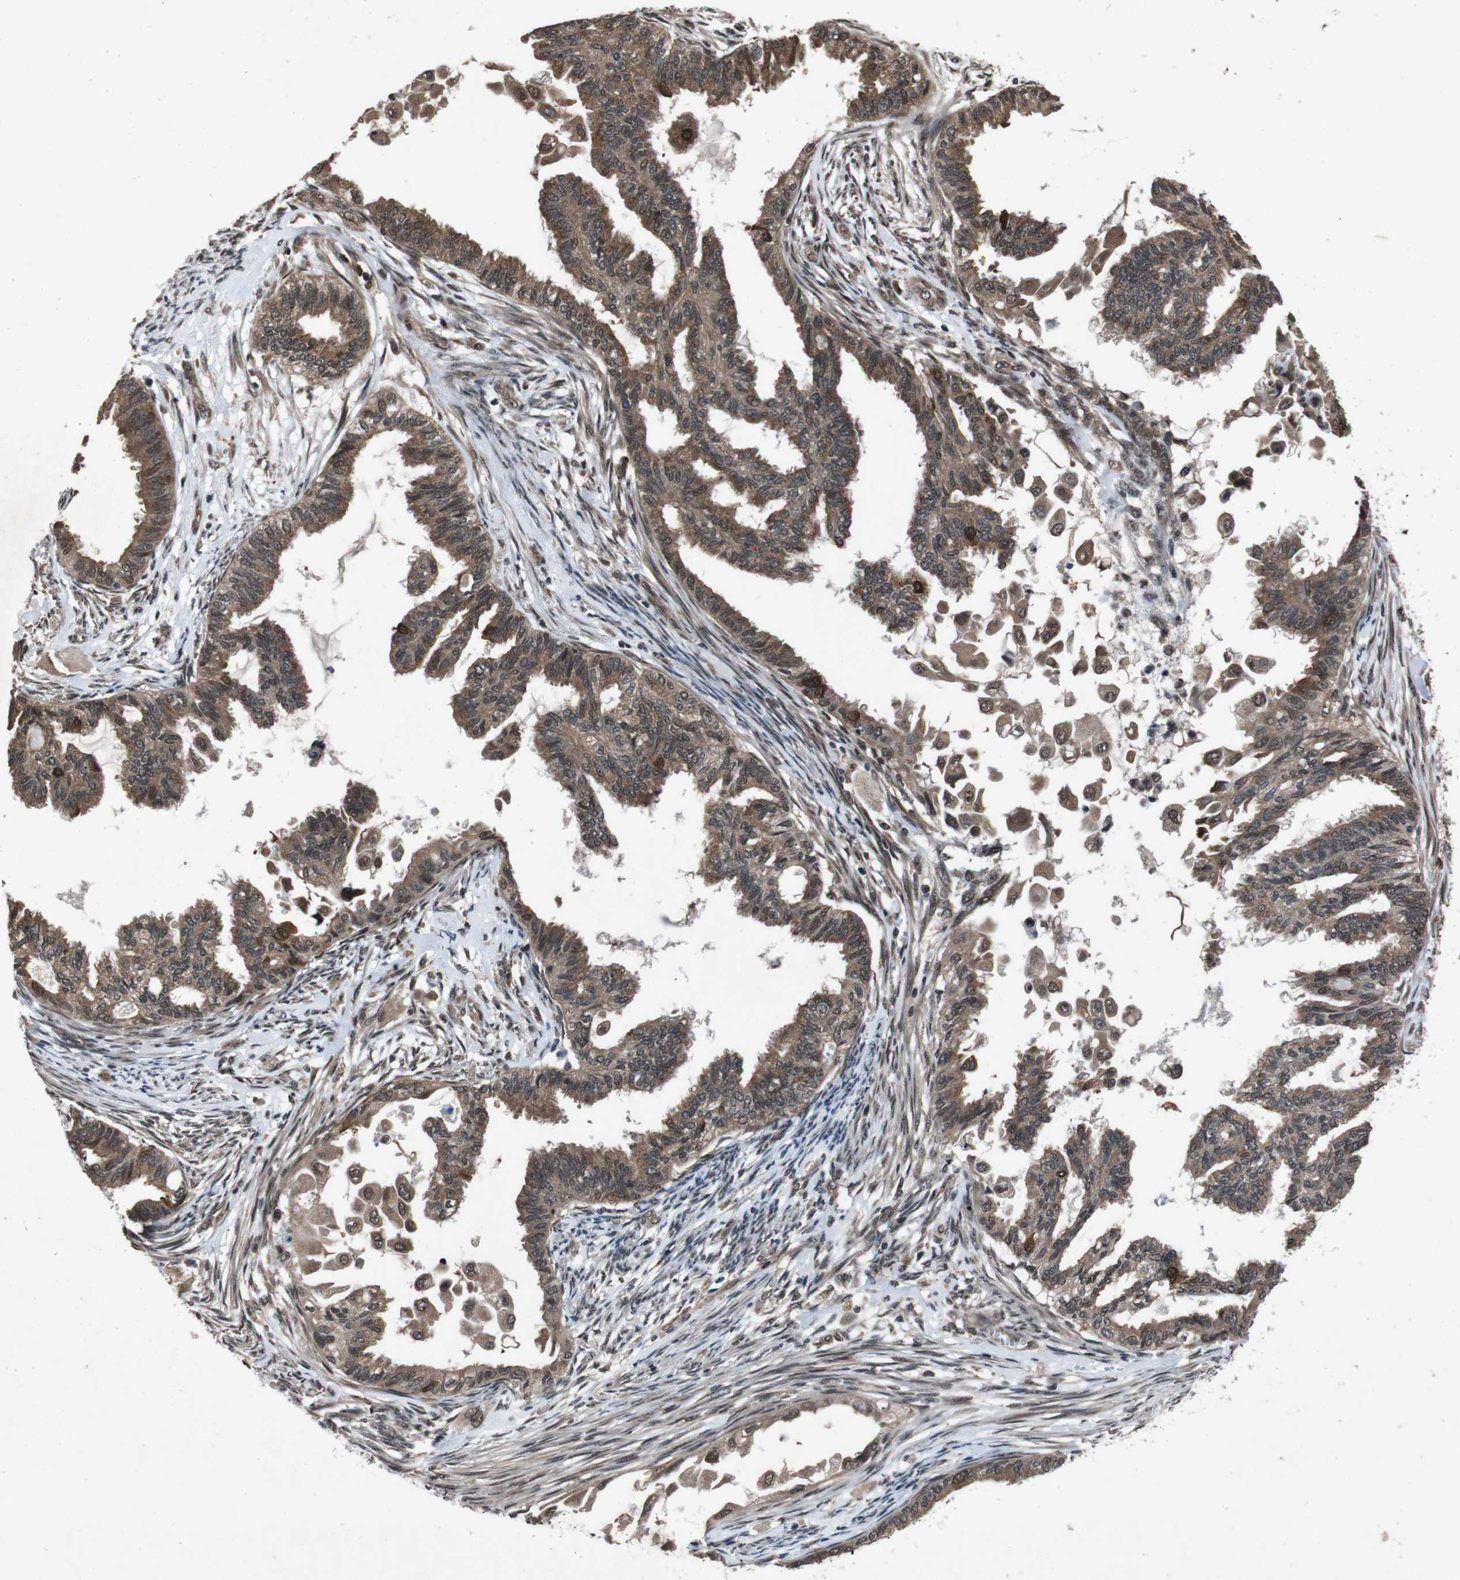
{"staining": {"intensity": "moderate", "quantity": ">75%", "location": "cytoplasmic/membranous,nuclear"}, "tissue": "cervical cancer", "cell_type": "Tumor cells", "image_type": "cancer", "snomed": [{"axis": "morphology", "description": "Normal tissue, NOS"}, {"axis": "morphology", "description": "Adenocarcinoma, NOS"}, {"axis": "topography", "description": "Cervix"}, {"axis": "topography", "description": "Endometrium"}], "caption": "High-magnification brightfield microscopy of cervical cancer stained with DAB (brown) and counterstained with hematoxylin (blue). tumor cells exhibit moderate cytoplasmic/membranous and nuclear staining is present in about>75% of cells.", "gene": "SOCS1", "patient": {"sex": "female", "age": 86}}